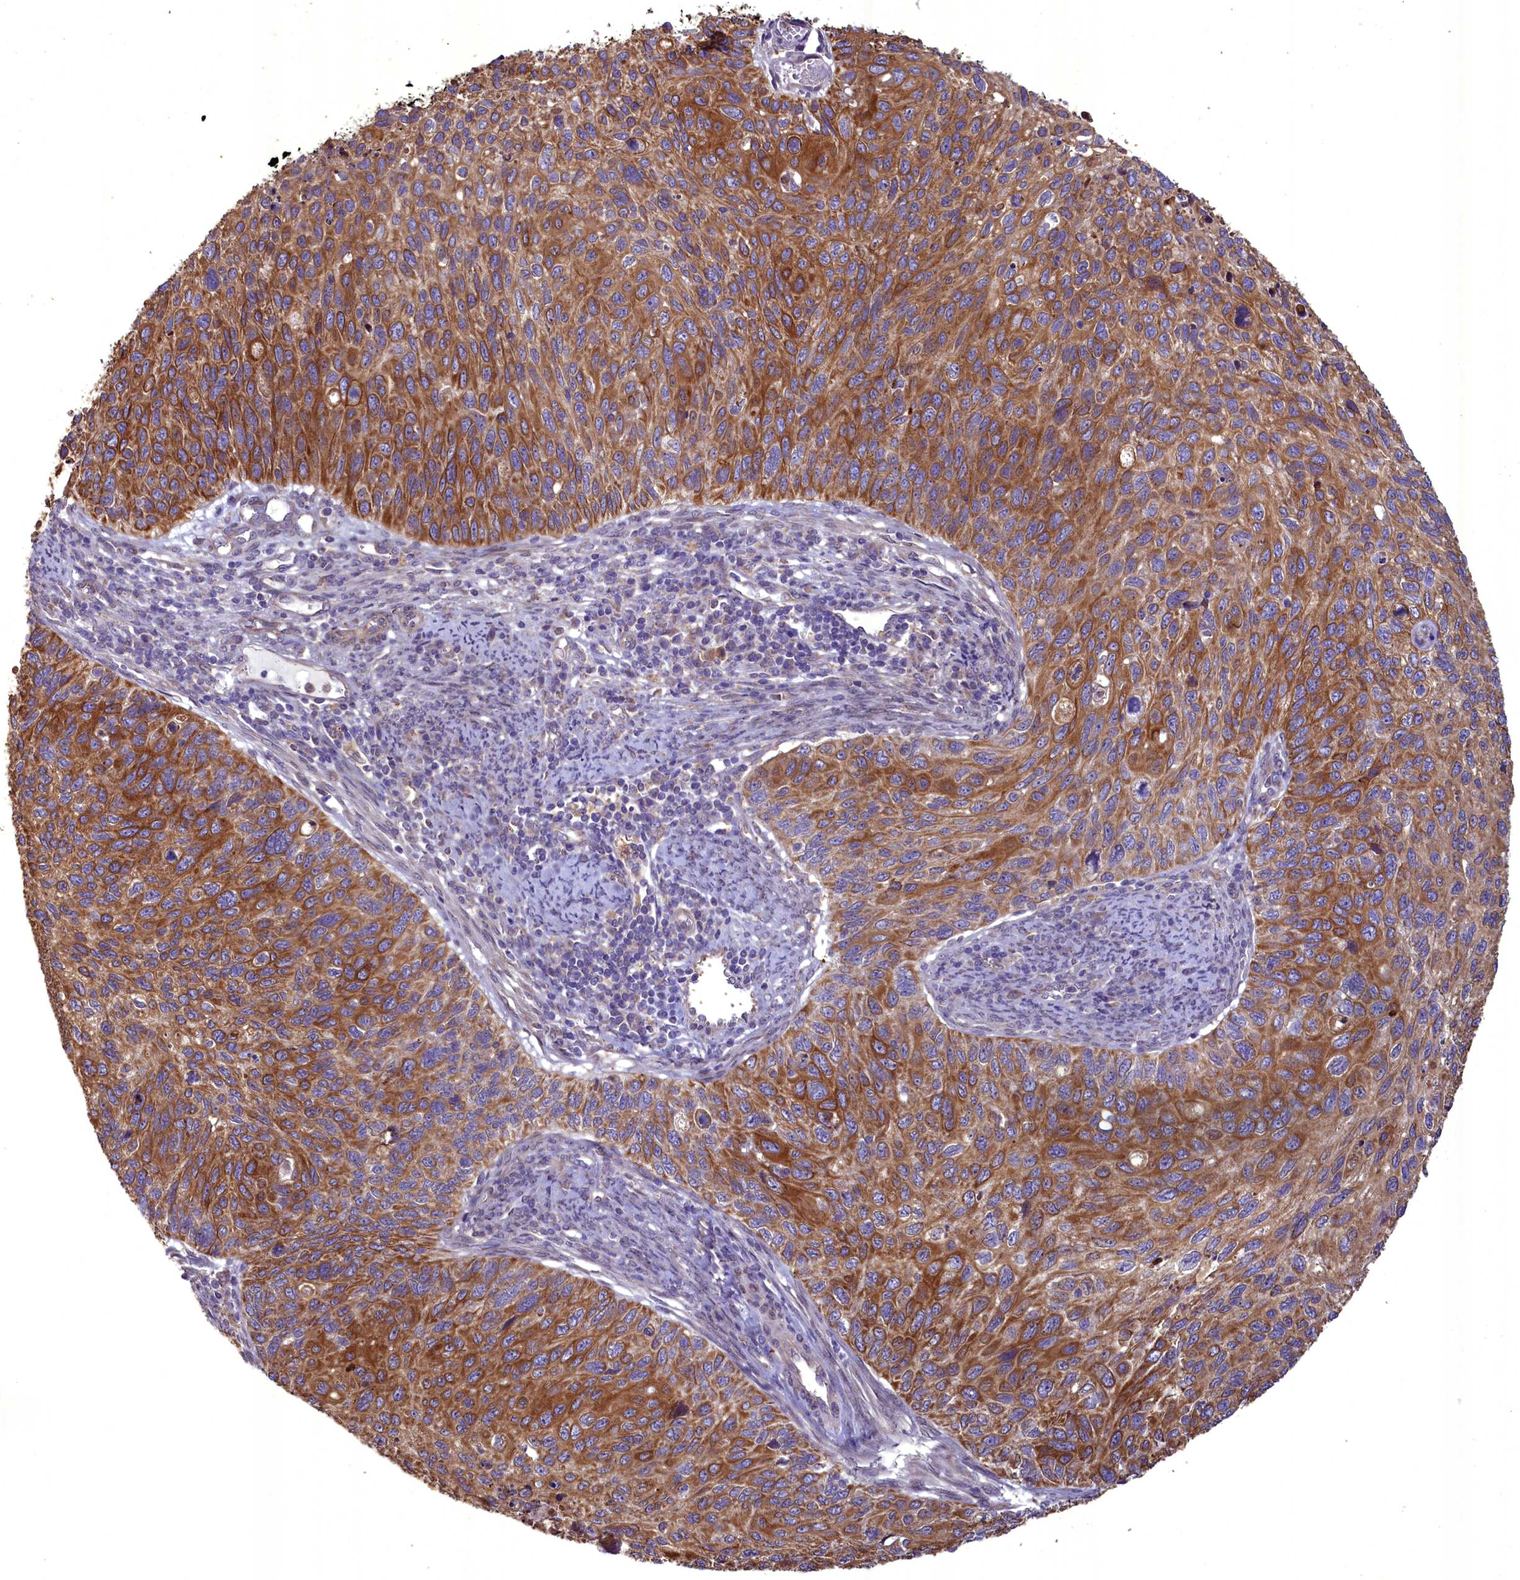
{"staining": {"intensity": "strong", "quantity": ">75%", "location": "cytoplasmic/membranous"}, "tissue": "cervical cancer", "cell_type": "Tumor cells", "image_type": "cancer", "snomed": [{"axis": "morphology", "description": "Squamous cell carcinoma, NOS"}, {"axis": "topography", "description": "Cervix"}], "caption": "This is a micrograph of immunohistochemistry (IHC) staining of squamous cell carcinoma (cervical), which shows strong staining in the cytoplasmic/membranous of tumor cells.", "gene": "ACAD8", "patient": {"sex": "female", "age": 70}}